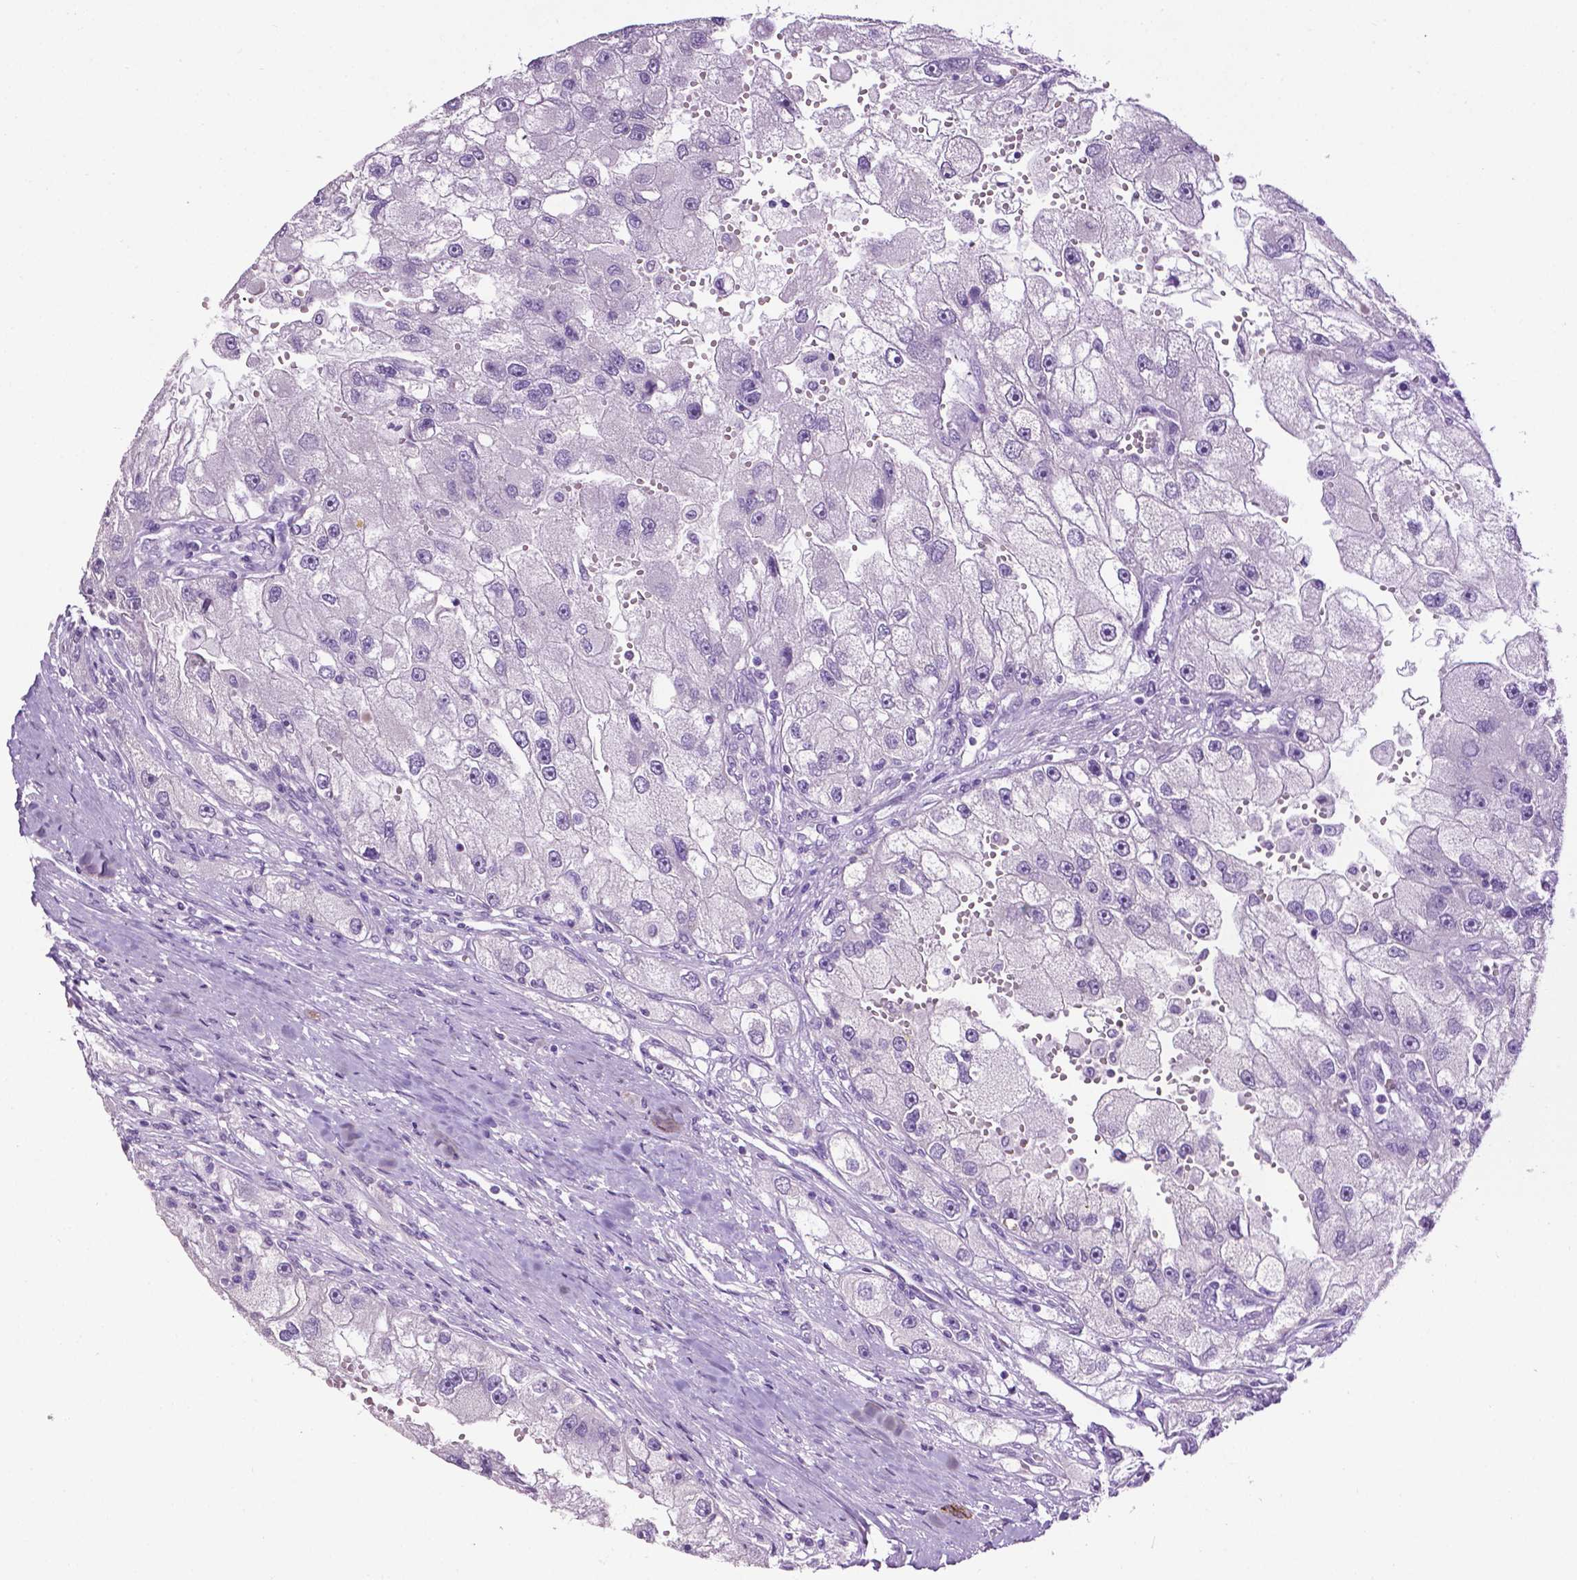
{"staining": {"intensity": "negative", "quantity": "none", "location": "none"}, "tissue": "renal cancer", "cell_type": "Tumor cells", "image_type": "cancer", "snomed": [{"axis": "morphology", "description": "Adenocarcinoma, NOS"}, {"axis": "topography", "description": "Kidney"}], "caption": "Tumor cells show no significant positivity in adenocarcinoma (renal).", "gene": "TACSTD2", "patient": {"sex": "male", "age": 63}}